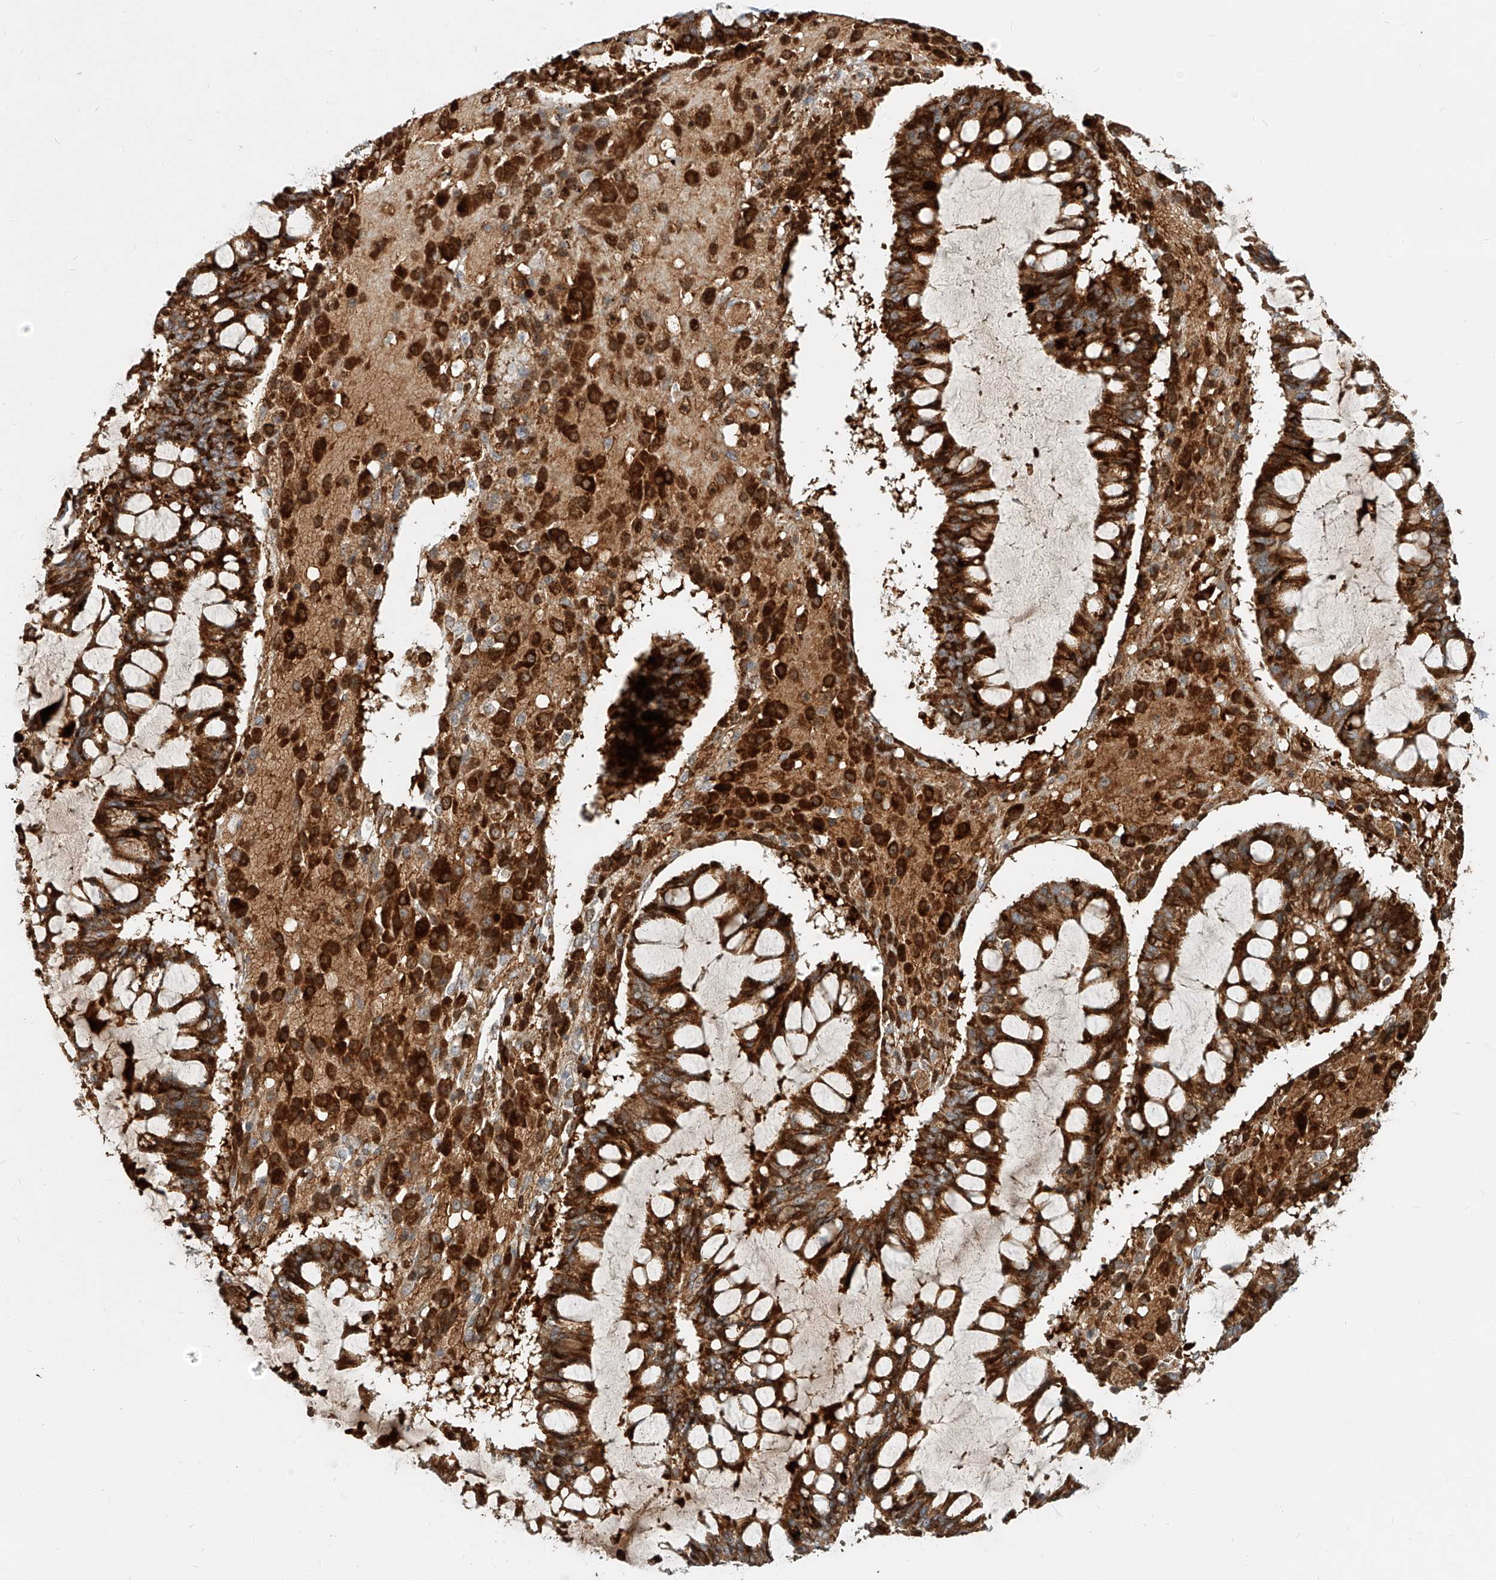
{"staining": {"intensity": "strong", "quantity": ">75%", "location": "cytoplasmic/membranous,nuclear"}, "tissue": "ovarian cancer", "cell_type": "Tumor cells", "image_type": "cancer", "snomed": [{"axis": "morphology", "description": "Cystadenocarcinoma, mucinous, NOS"}, {"axis": "topography", "description": "Ovary"}], "caption": "A brown stain labels strong cytoplasmic/membranous and nuclear expression of a protein in human mucinous cystadenocarcinoma (ovarian) tumor cells.", "gene": "FGD2", "patient": {"sex": "female", "age": 73}}